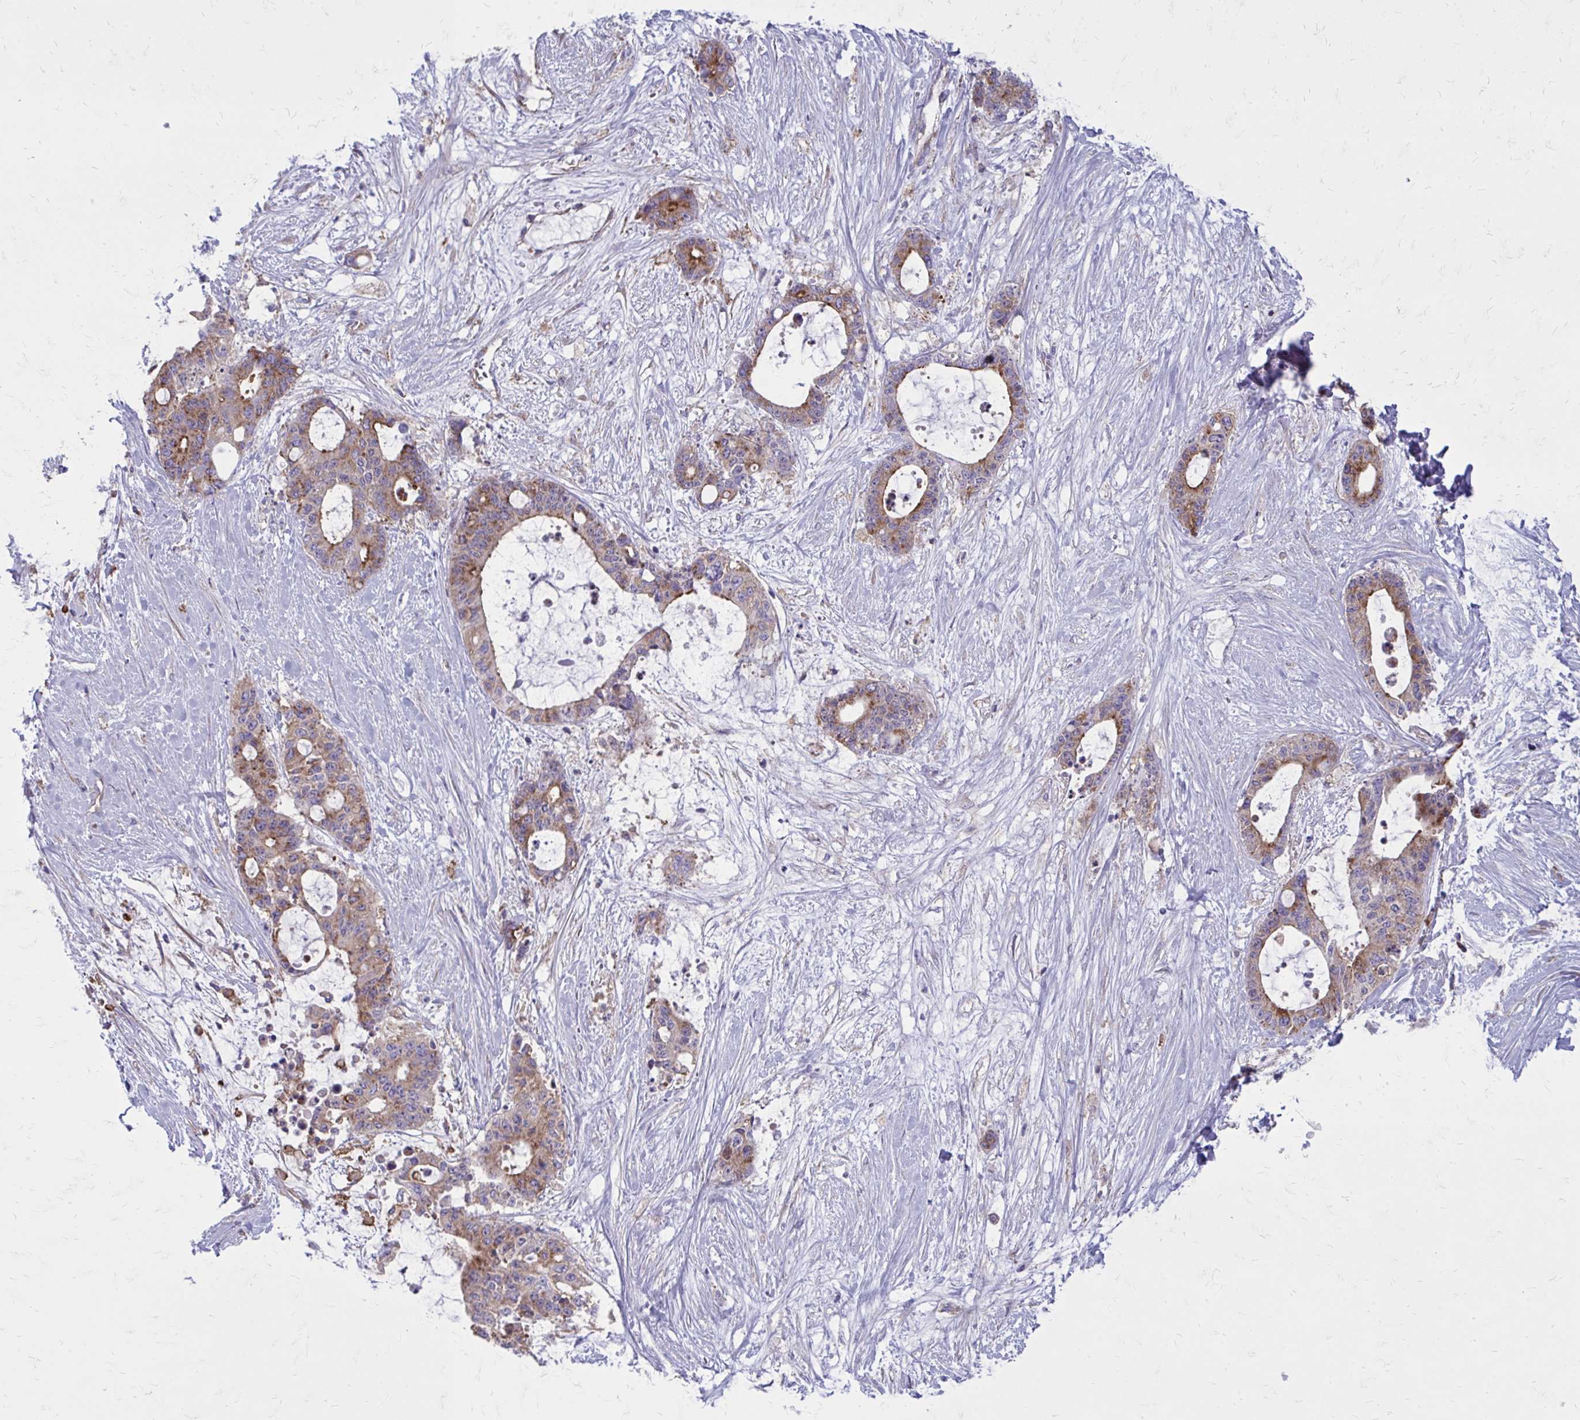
{"staining": {"intensity": "moderate", "quantity": "25%-75%", "location": "cytoplasmic/membranous"}, "tissue": "liver cancer", "cell_type": "Tumor cells", "image_type": "cancer", "snomed": [{"axis": "morphology", "description": "Normal tissue, NOS"}, {"axis": "morphology", "description": "Cholangiocarcinoma"}, {"axis": "topography", "description": "Liver"}, {"axis": "topography", "description": "Peripheral nerve tissue"}], "caption": "Liver cancer (cholangiocarcinoma) tissue demonstrates moderate cytoplasmic/membranous positivity in about 25%-75% of tumor cells, visualized by immunohistochemistry.", "gene": "CLTA", "patient": {"sex": "female", "age": 73}}